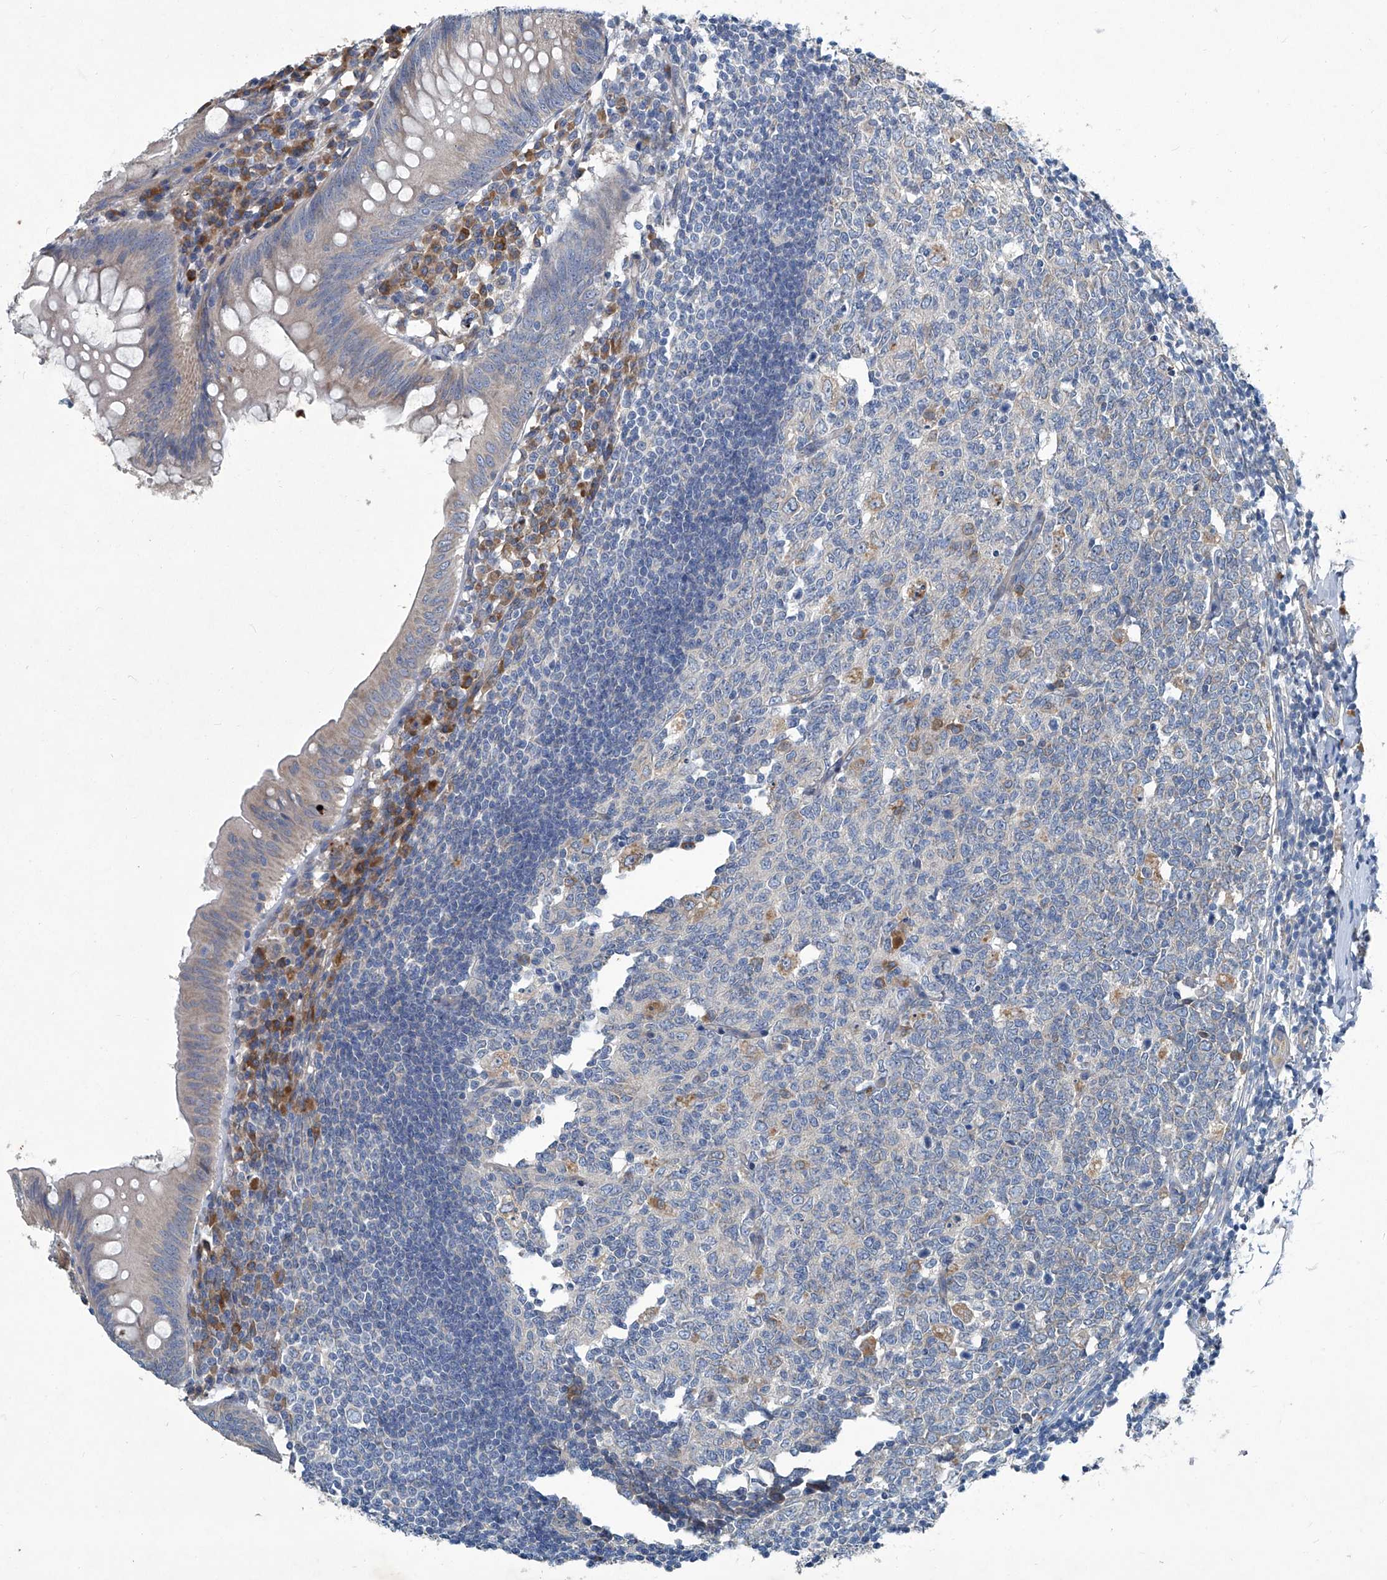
{"staining": {"intensity": "weak", "quantity": "25%-75%", "location": "cytoplasmic/membranous"}, "tissue": "appendix", "cell_type": "Glandular cells", "image_type": "normal", "snomed": [{"axis": "morphology", "description": "Normal tissue, NOS"}, {"axis": "topography", "description": "Appendix"}], "caption": "Immunohistochemistry histopathology image of normal appendix stained for a protein (brown), which exhibits low levels of weak cytoplasmic/membranous expression in about 25%-75% of glandular cells.", "gene": "SLC26A11", "patient": {"sex": "female", "age": 54}}